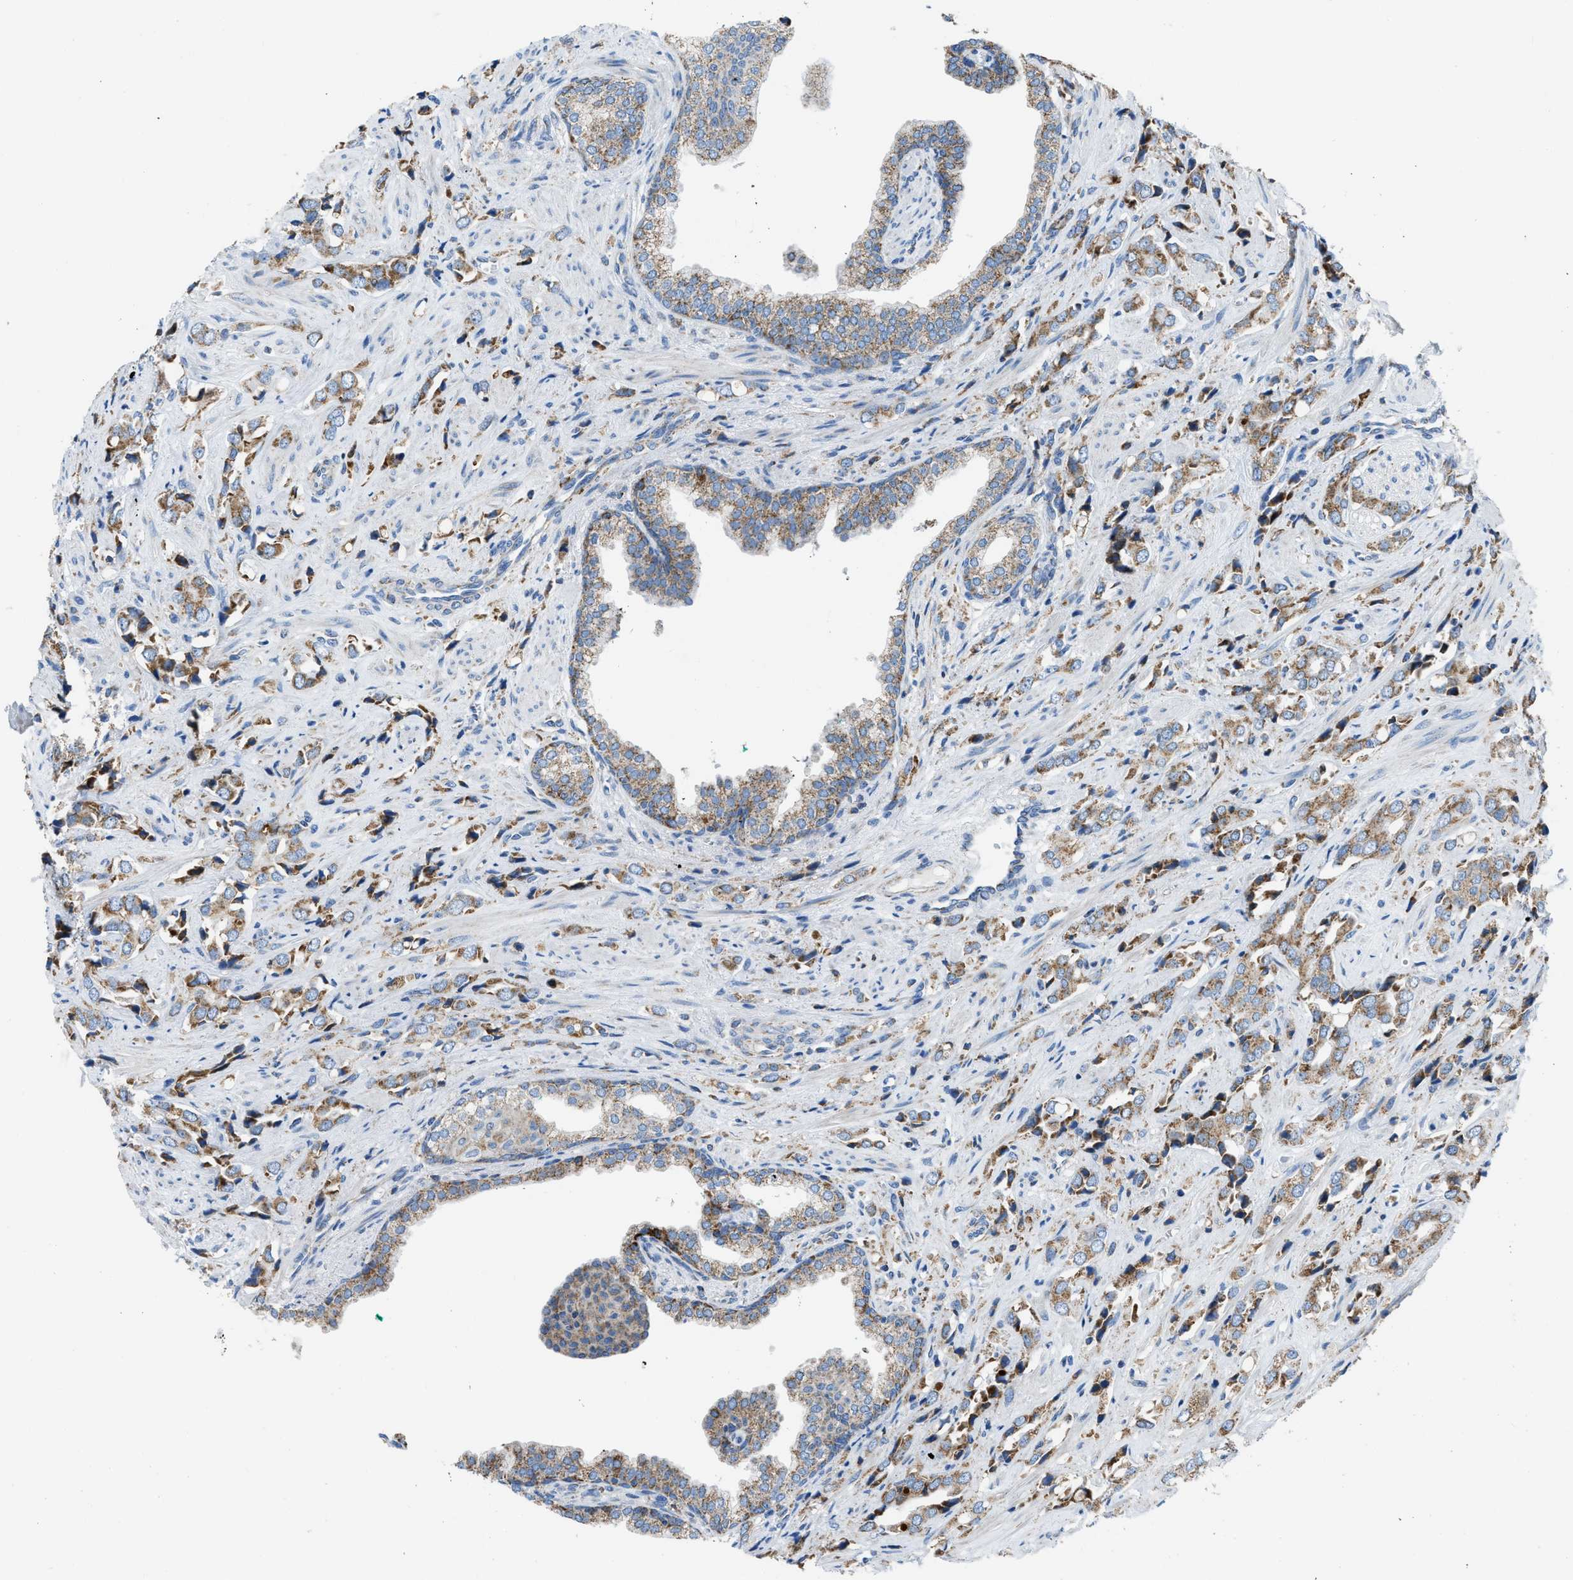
{"staining": {"intensity": "moderate", "quantity": ">75%", "location": "cytoplasmic/membranous"}, "tissue": "prostate cancer", "cell_type": "Tumor cells", "image_type": "cancer", "snomed": [{"axis": "morphology", "description": "Adenocarcinoma, High grade"}, {"axis": "topography", "description": "Prostate"}], "caption": "High-power microscopy captured an immunohistochemistry (IHC) photomicrograph of prostate adenocarcinoma (high-grade), revealing moderate cytoplasmic/membranous expression in approximately >75% of tumor cells. The protein is shown in brown color, while the nuclei are stained blue.", "gene": "ETFB", "patient": {"sex": "male", "age": 52}}